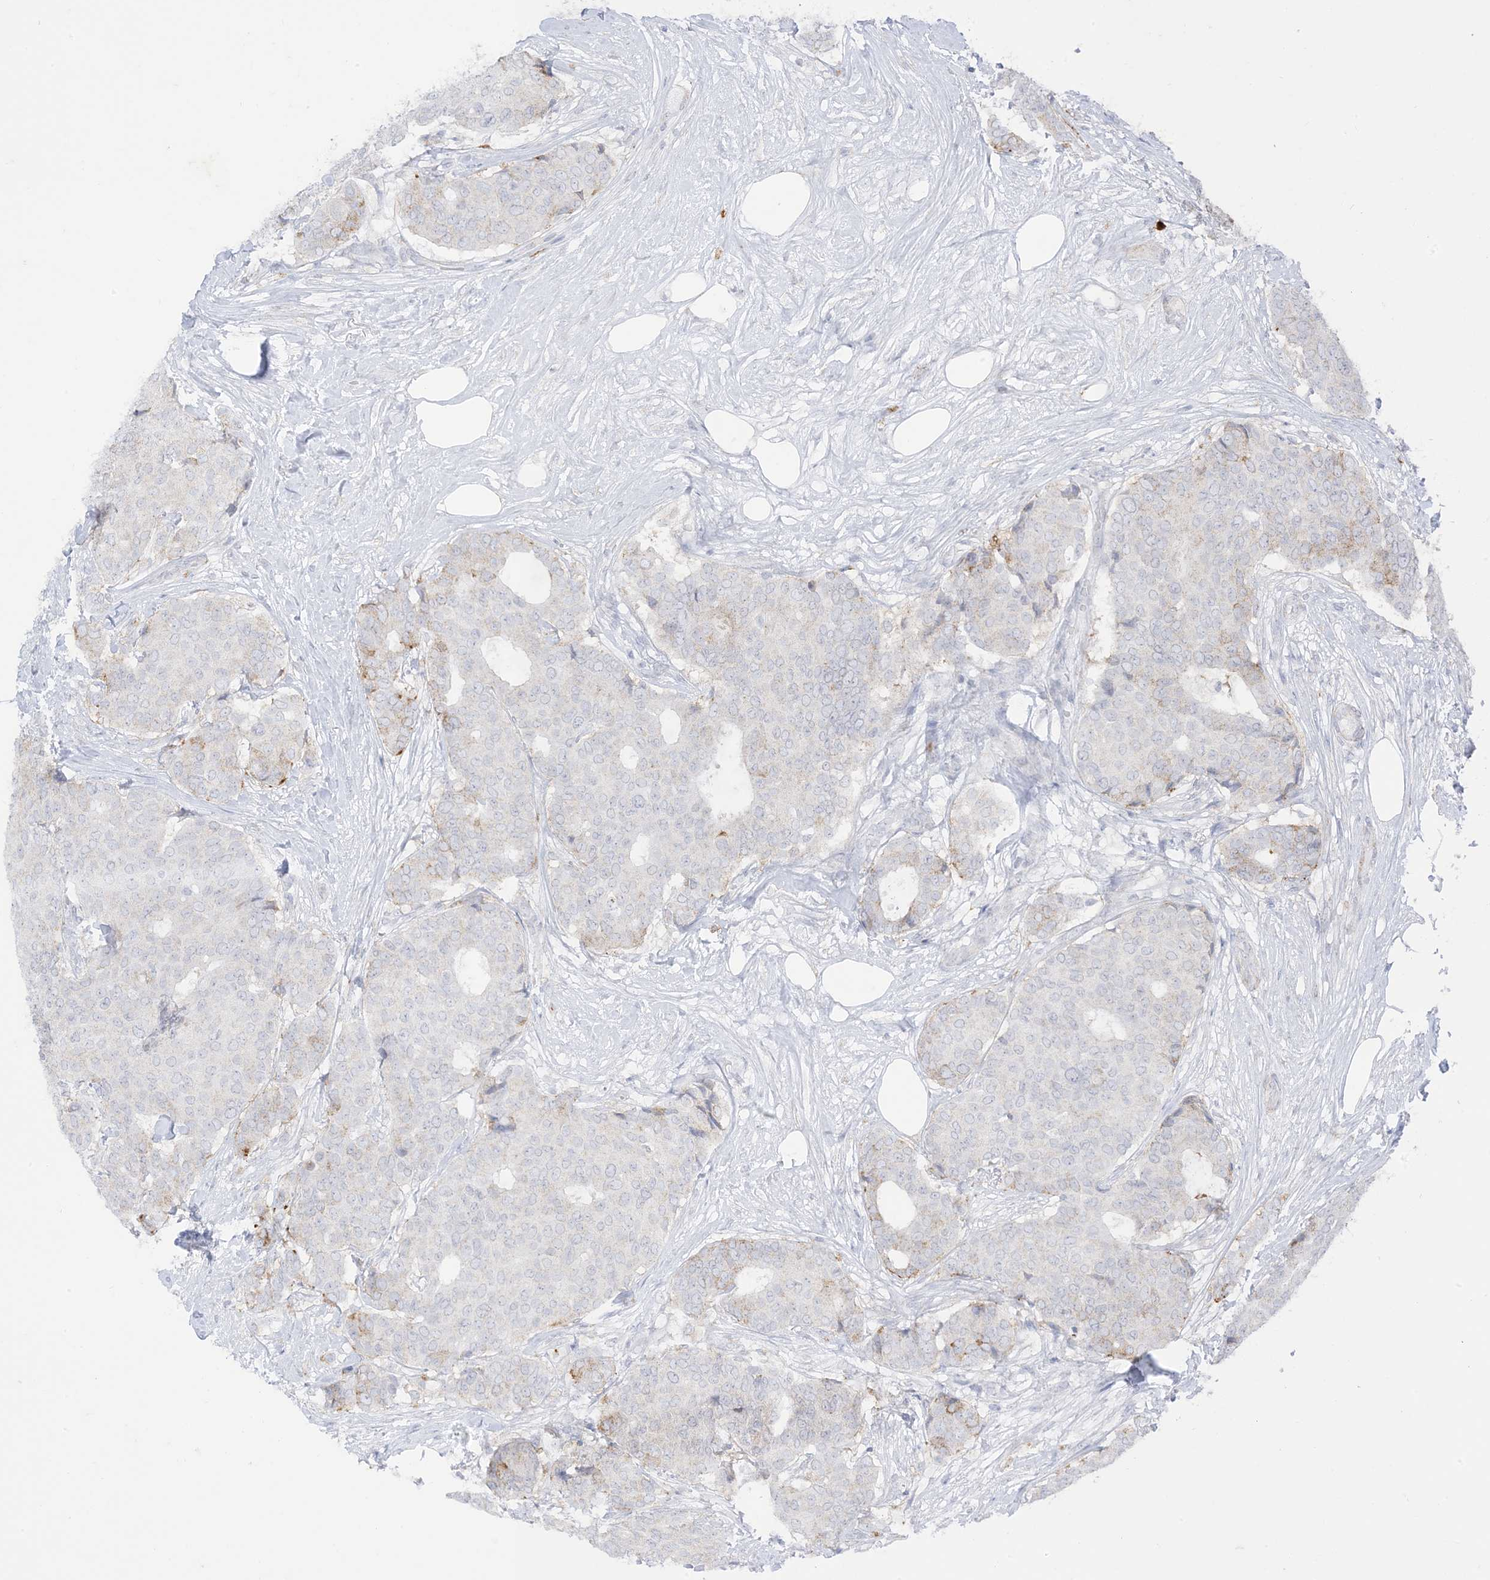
{"staining": {"intensity": "weak", "quantity": "<25%", "location": "cytoplasmic/membranous"}, "tissue": "breast cancer", "cell_type": "Tumor cells", "image_type": "cancer", "snomed": [{"axis": "morphology", "description": "Duct carcinoma"}, {"axis": "topography", "description": "Breast"}], "caption": "An image of human breast cancer (infiltrating ductal carcinoma) is negative for staining in tumor cells.", "gene": "RAC1", "patient": {"sex": "female", "age": 75}}